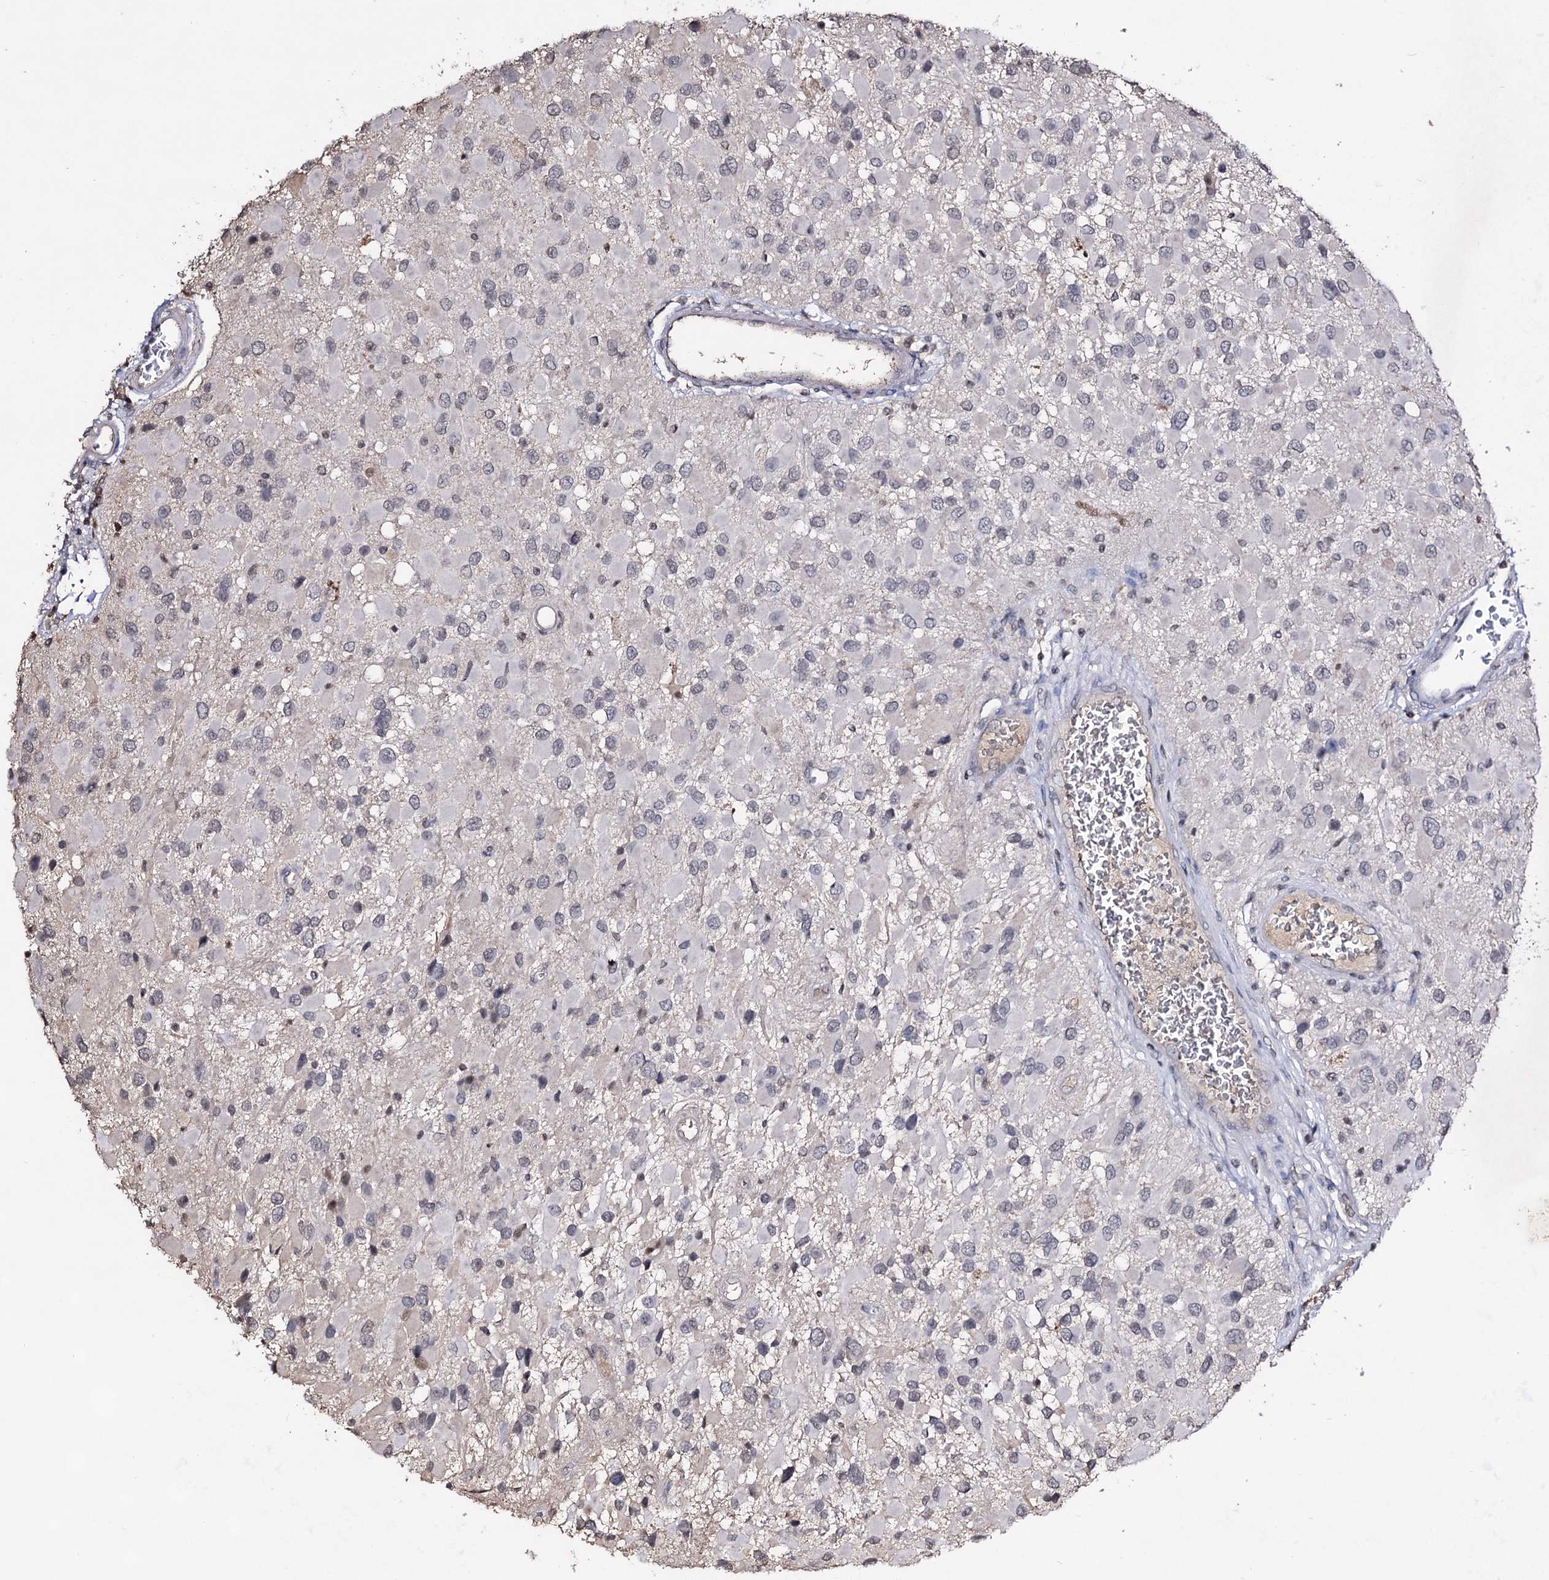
{"staining": {"intensity": "negative", "quantity": "none", "location": "none"}, "tissue": "glioma", "cell_type": "Tumor cells", "image_type": "cancer", "snomed": [{"axis": "morphology", "description": "Glioma, malignant, High grade"}, {"axis": "topography", "description": "Brain"}], "caption": "Glioma was stained to show a protein in brown. There is no significant expression in tumor cells.", "gene": "PLIN1", "patient": {"sex": "male", "age": 53}}